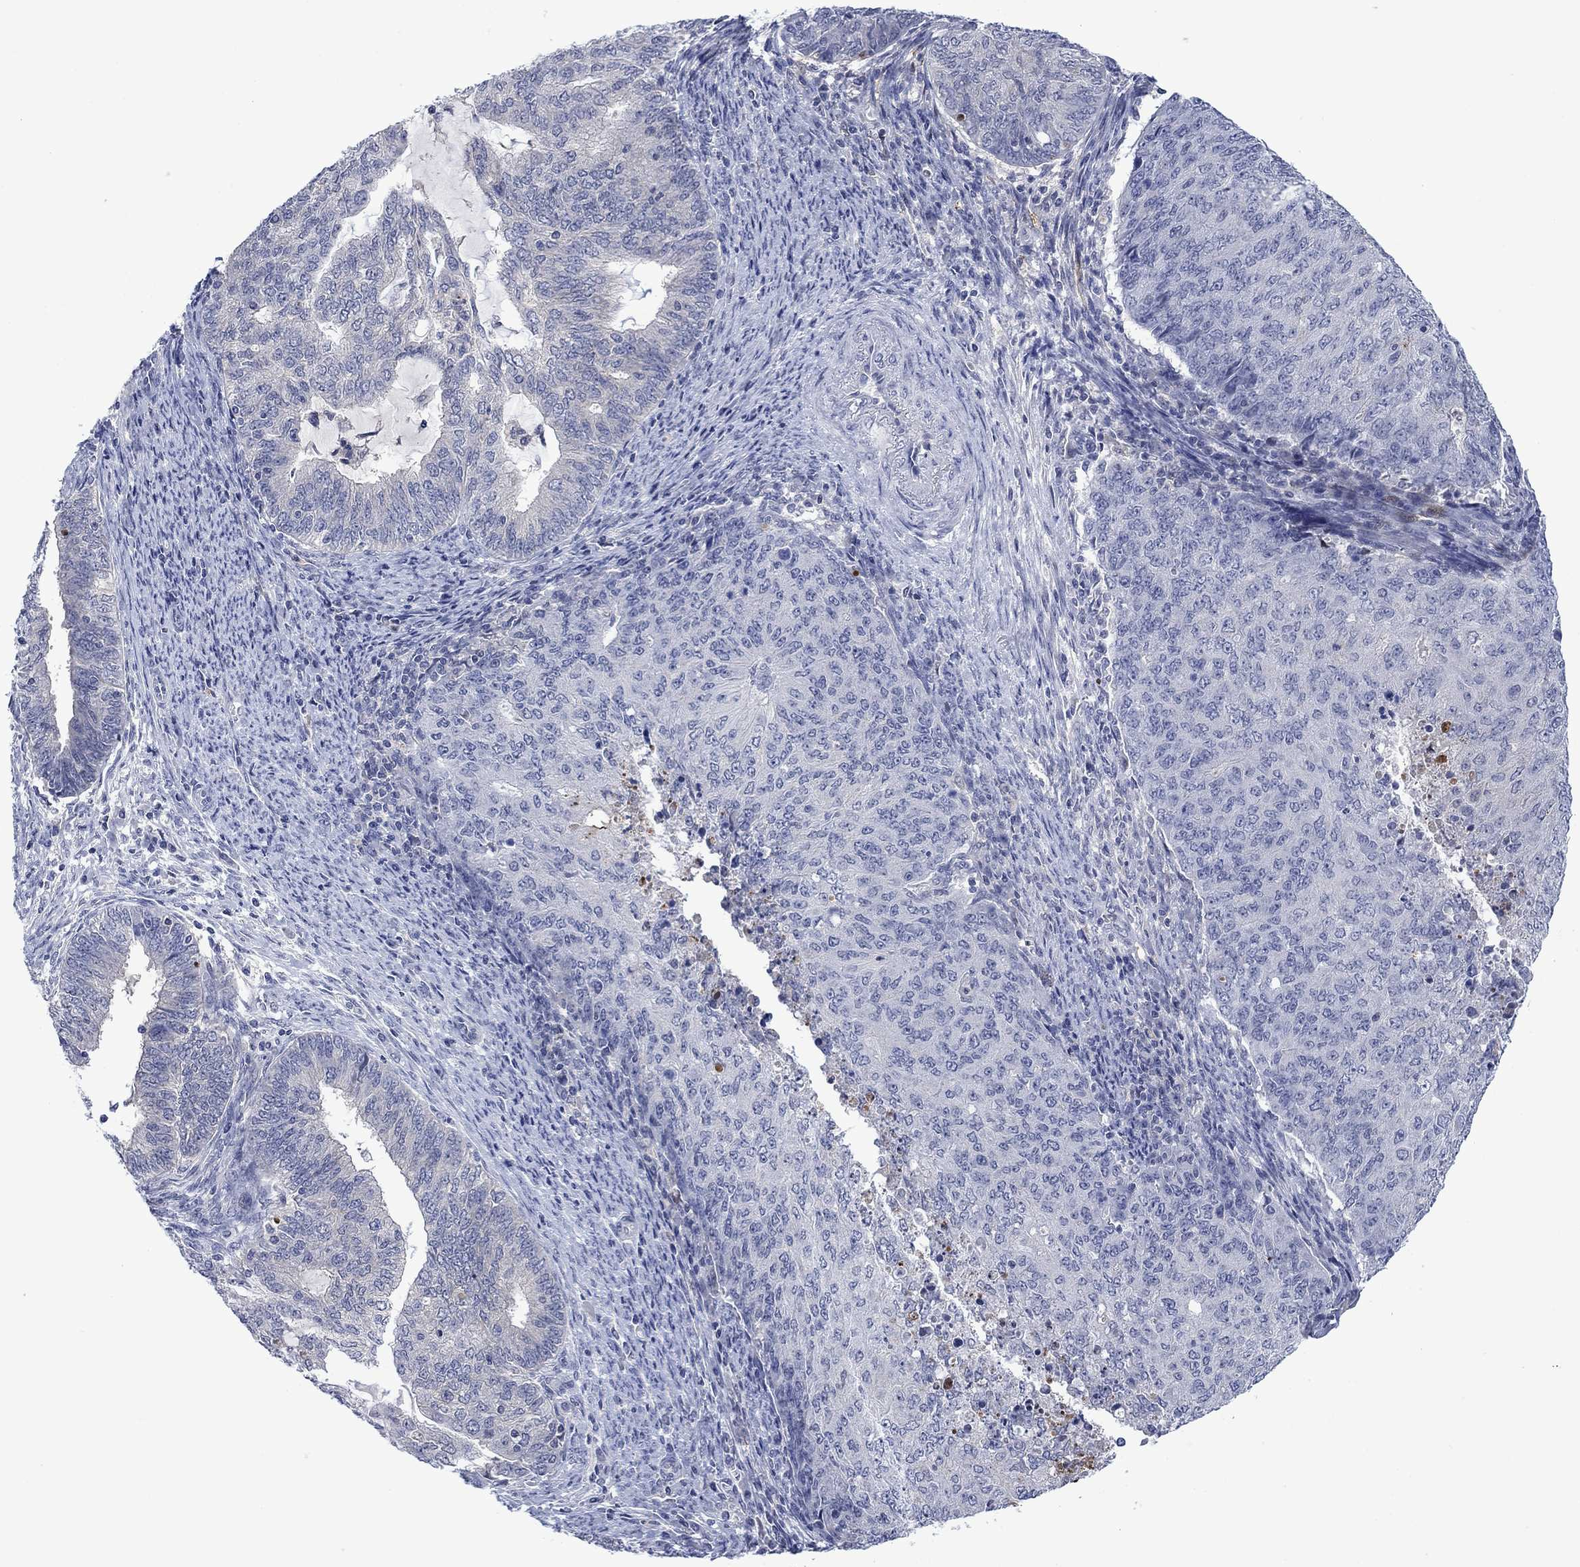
{"staining": {"intensity": "negative", "quantity": "none", "location": "none"}, "tissue": "endometrial cancer", "cell_type": "Tumor cells", "image_type": "cancer", "snomed": [{"axis": "morphology", "description": "Adenocarcinoma, NOS"}, {"axis": "topography", "description": "Endometrium"}], "caption": "Tumor cells are negative for brown protein staining in endometrial adenocarcinoma.", "gene": "AGL", "patient": {"sex": "female", "age": 82}}